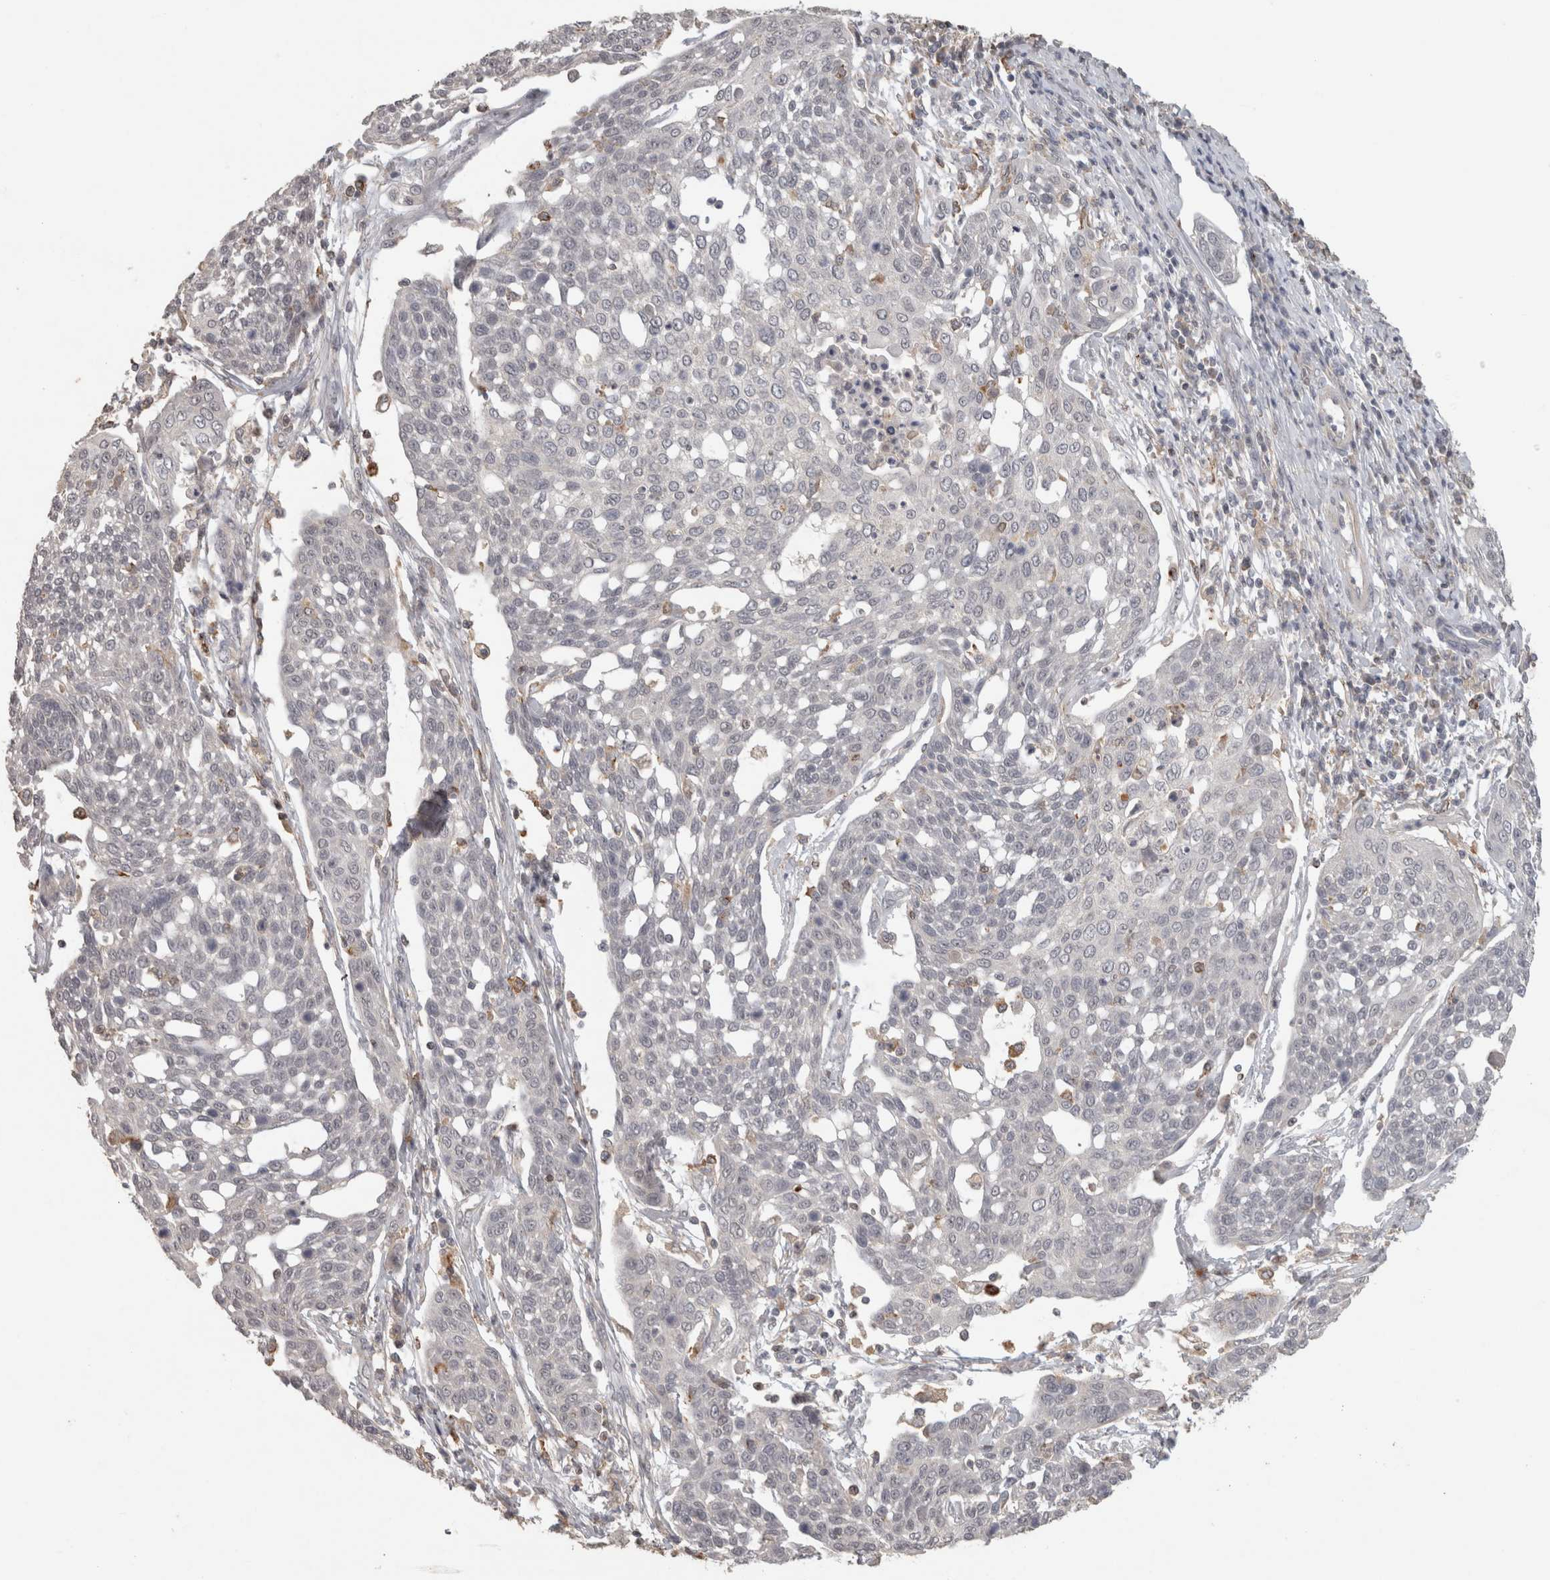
{"staining": {"intensity": "negative", "quantity": "none", "location": "none"}, "tissue": "cervical cancer", "cell_type": "Tumor cells", "image_type": "cancer", "snomed": [{"axis": "morphology", "description": "Squamous cell carcinoma, NOS"}, {"axis": "topography", "description": "Cervix"}], "caption": "DAB (3,3'-diaminobenzidine) immunohistochemical staining of cervical cancer (squamous cell carcinoma) displays no significant staining in tumor cells.", "gene": "HAVCR2", "patient": {"sex": "female", "age": 34}}